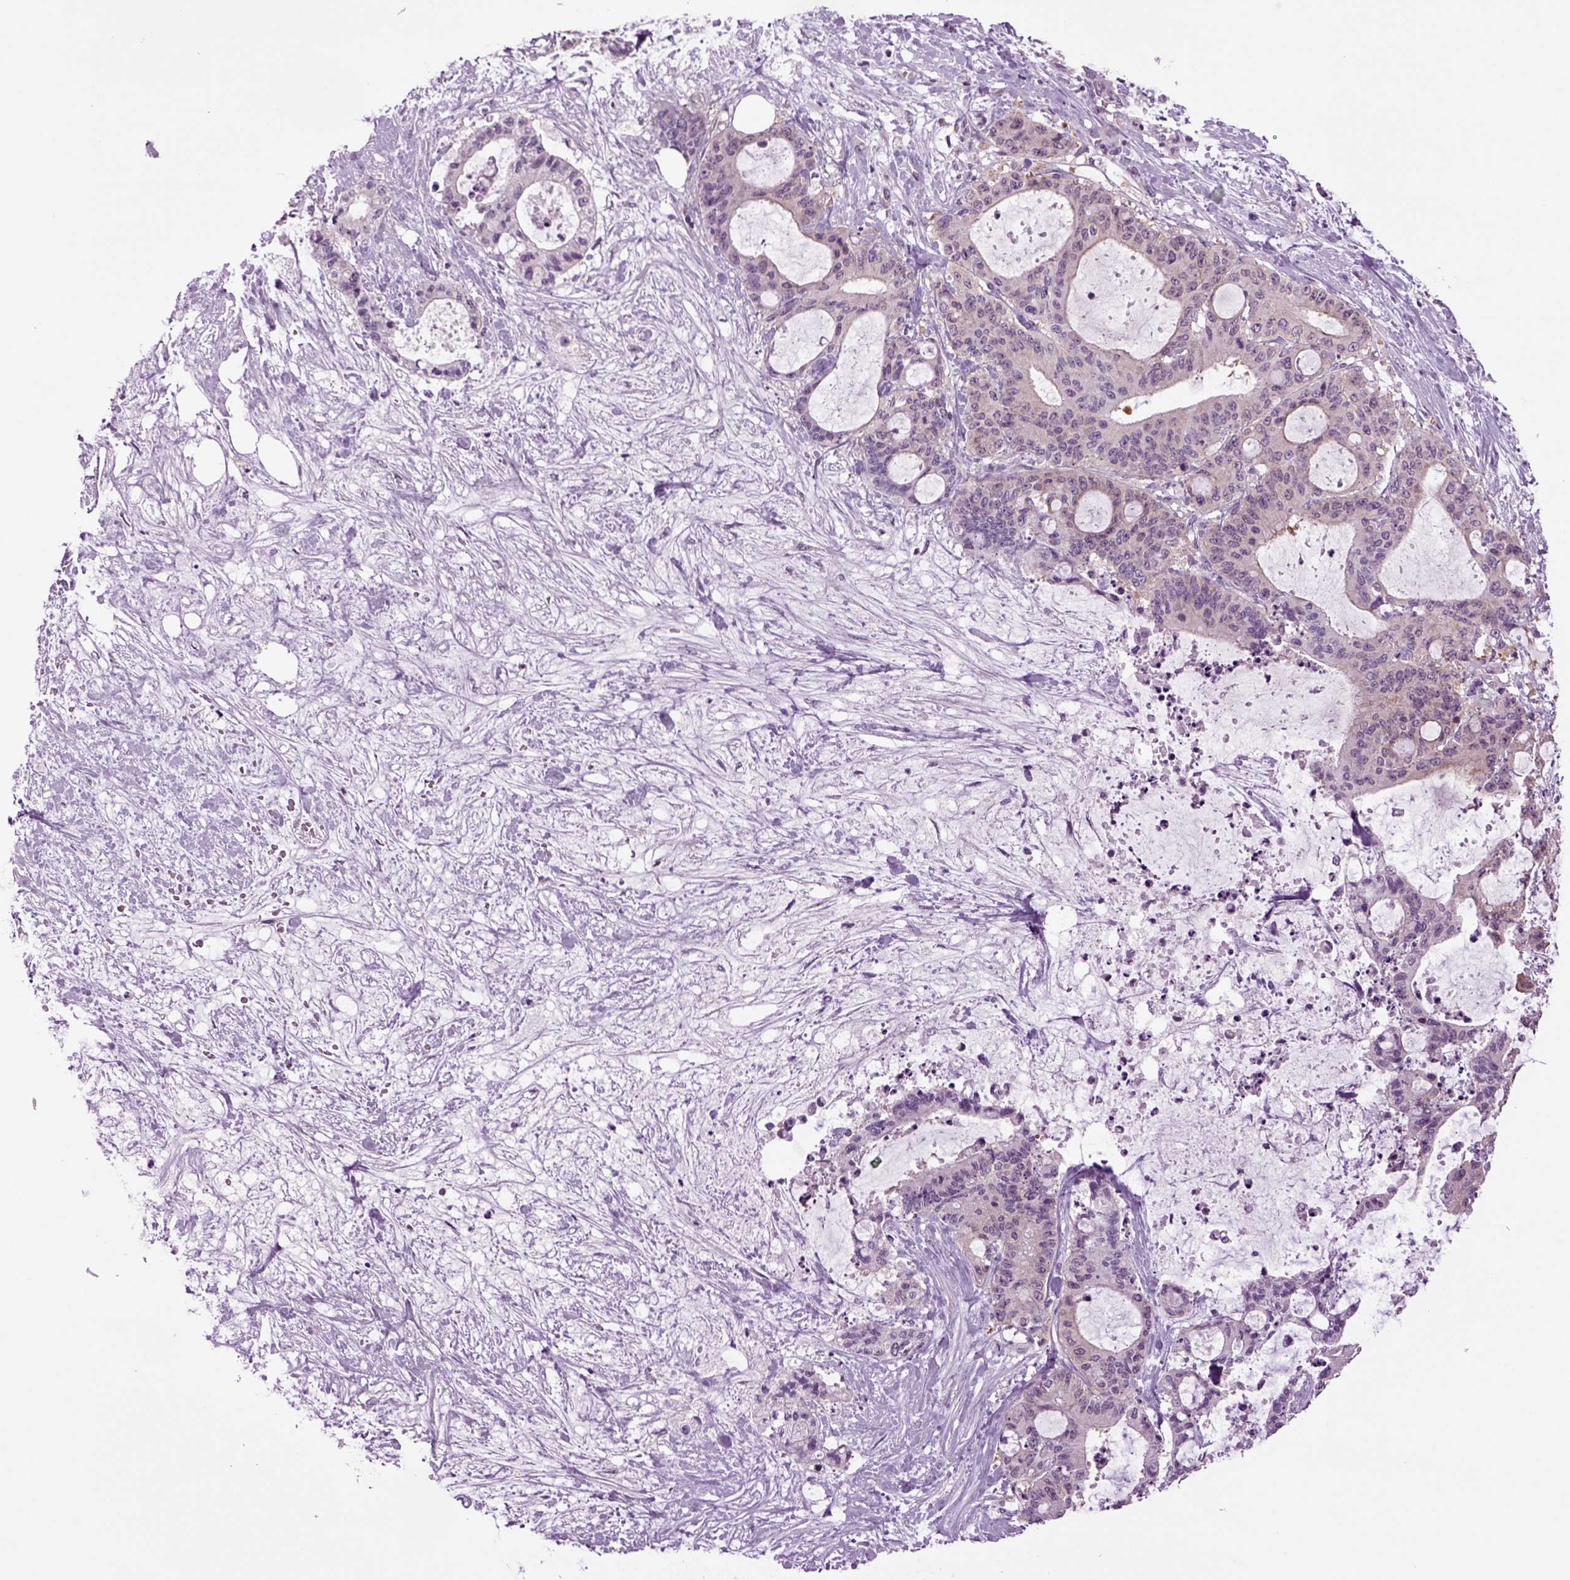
{"staining": {"intensity": "negative", "quantity": "none", "location": "none"}, "tissue": "liver cancer", "cell_type": "Tumor cells", "image_type": "cancer", "snomed": [{"axis": "morphology", "description": "Cholangiocarcinoma"}, {"axis": "topography", "description": "Liver"}], "caption": "Liver cancer (cholangiocarcinoma) stained for a protein using IHC exhibits no expression tumor cells.", "gene": "PLCH2", "patient": {"sex": "female", "age": 73}}